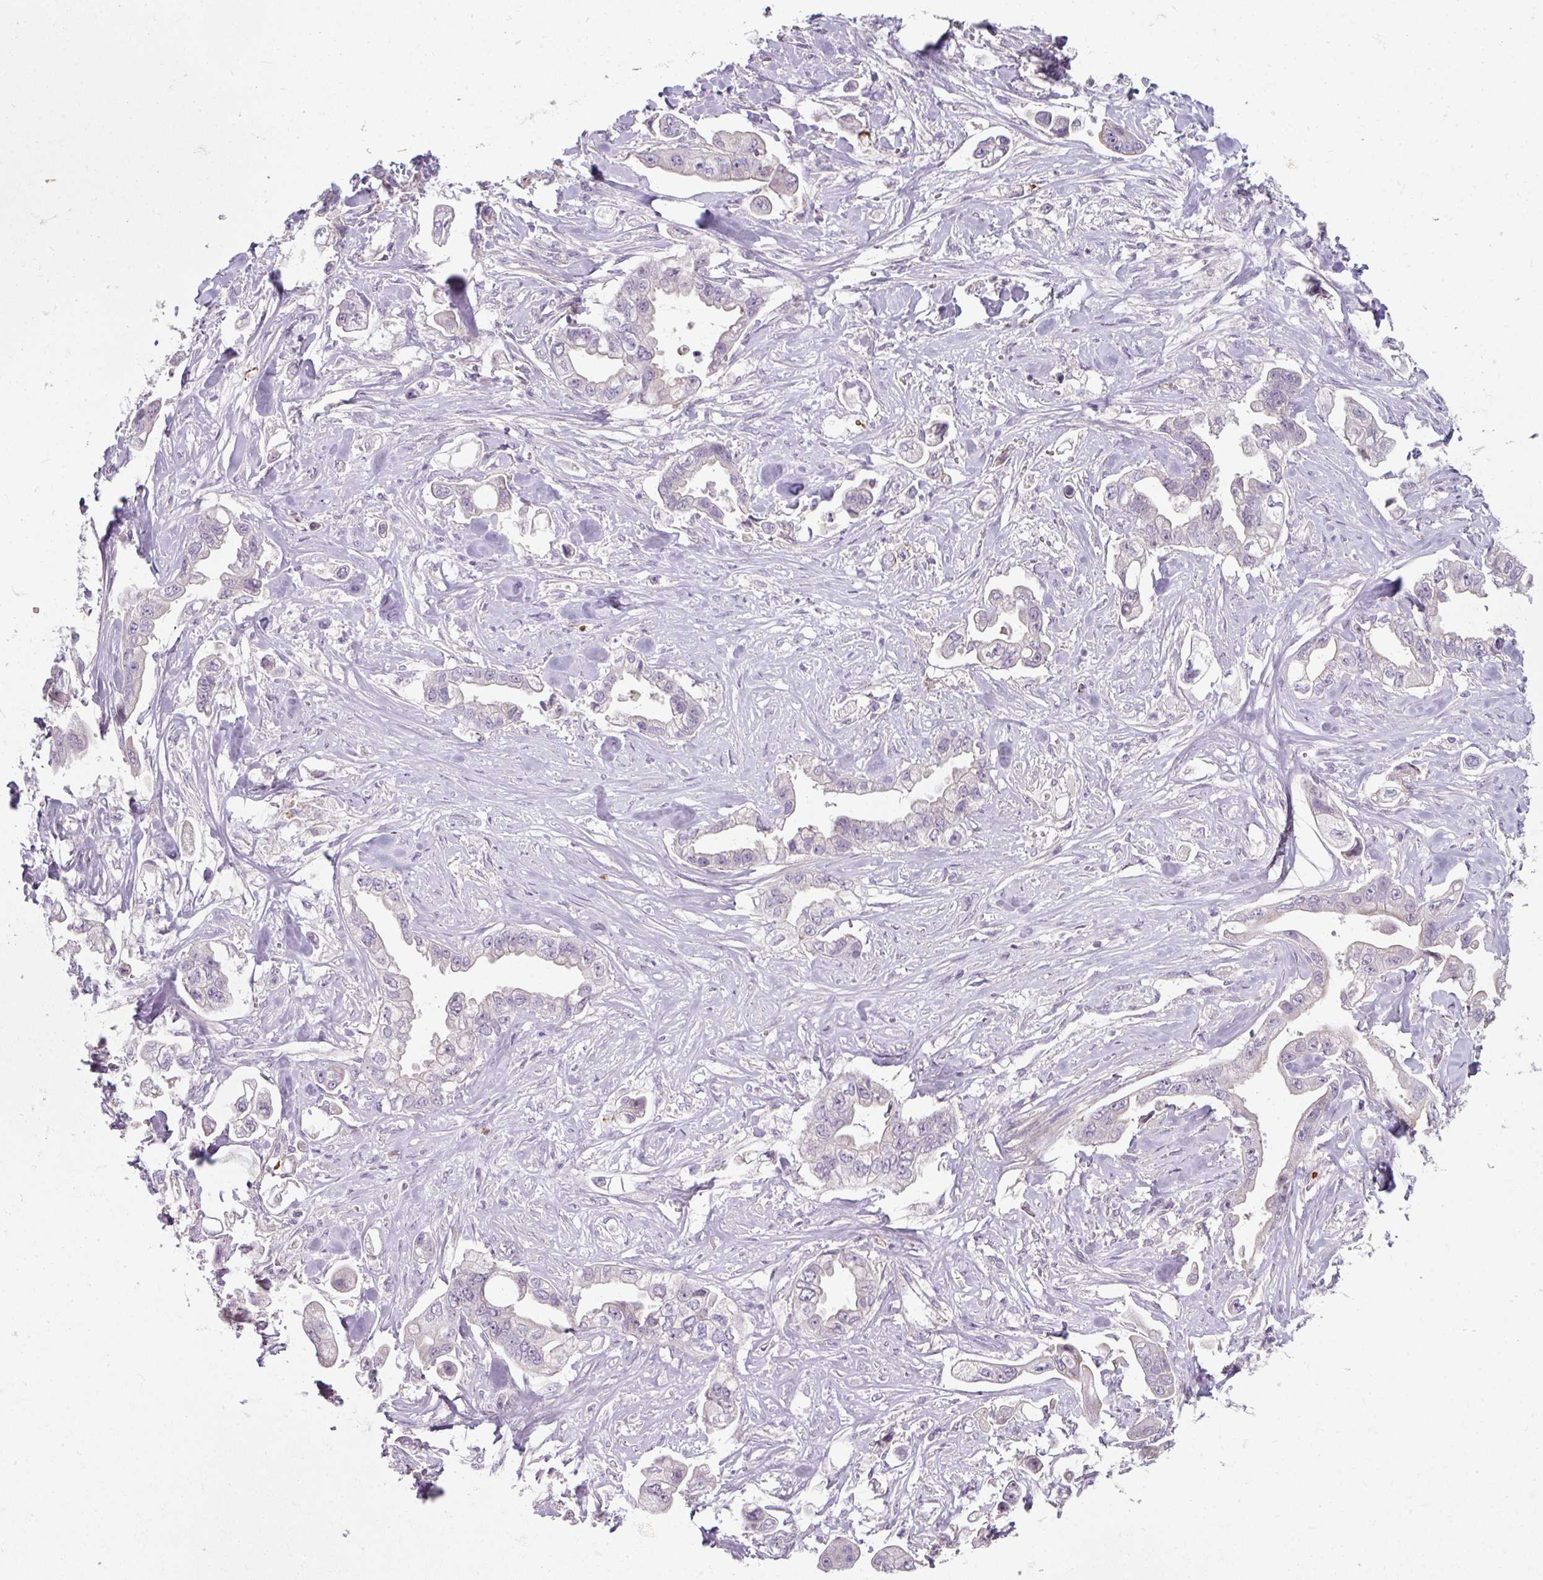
{"staining": {"intensity": "negative", "quantity": "none", "location": "none"}, "tissue": "stomach cancer", "cell_type": "Tumor cells", "image_type": "cancer", "snomed": [{"axis": "morphology", "description": "Adenocarcinoma, NOS"}, {"axis": "topography", "description": "Stomach"}], "caption": "This is an IHC photomicrograph of stomach cancer. There is no staining in tumor cells.", "gene": "FHAD1", "patient": {"sex": "male", "age": 62}}